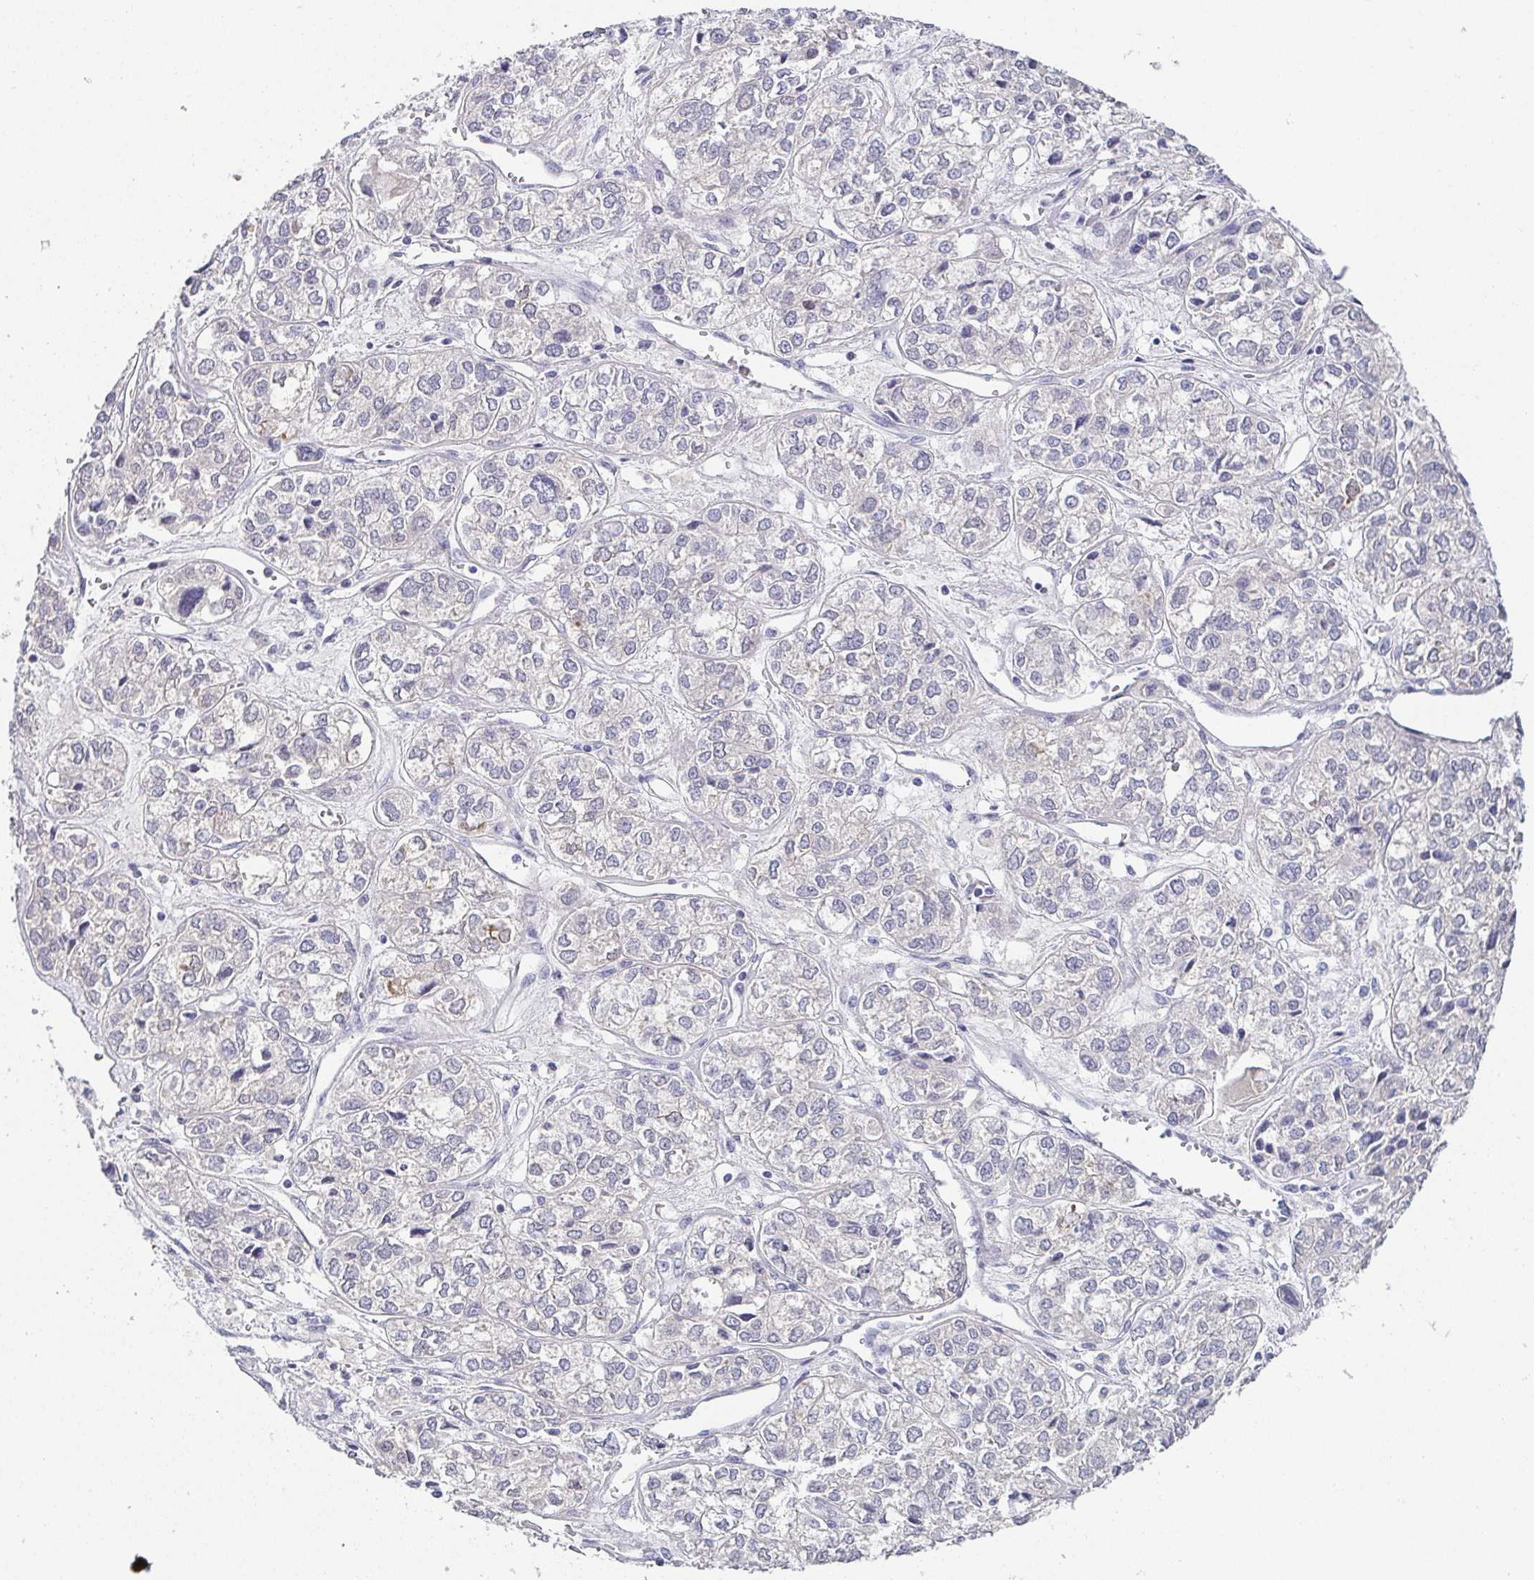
{"staining": {"intensity": "negative", "quantity": "none", "location": "none"}, "tissue": "ovarian cancer", "cell_type": "Tumor cells", "image_type": "cancer", "snomed": [{"axis": "morphology", "description": "Carcinoma, endometroid"}, {"axis": "topography", "description": "Ovary"}], "caption": "Human ovarian cancer stained for a protein using IHC demonstrates no expression in tumor cells.", "gene": "RNASE7", "patient": {"sex": "female", "age": 64}}